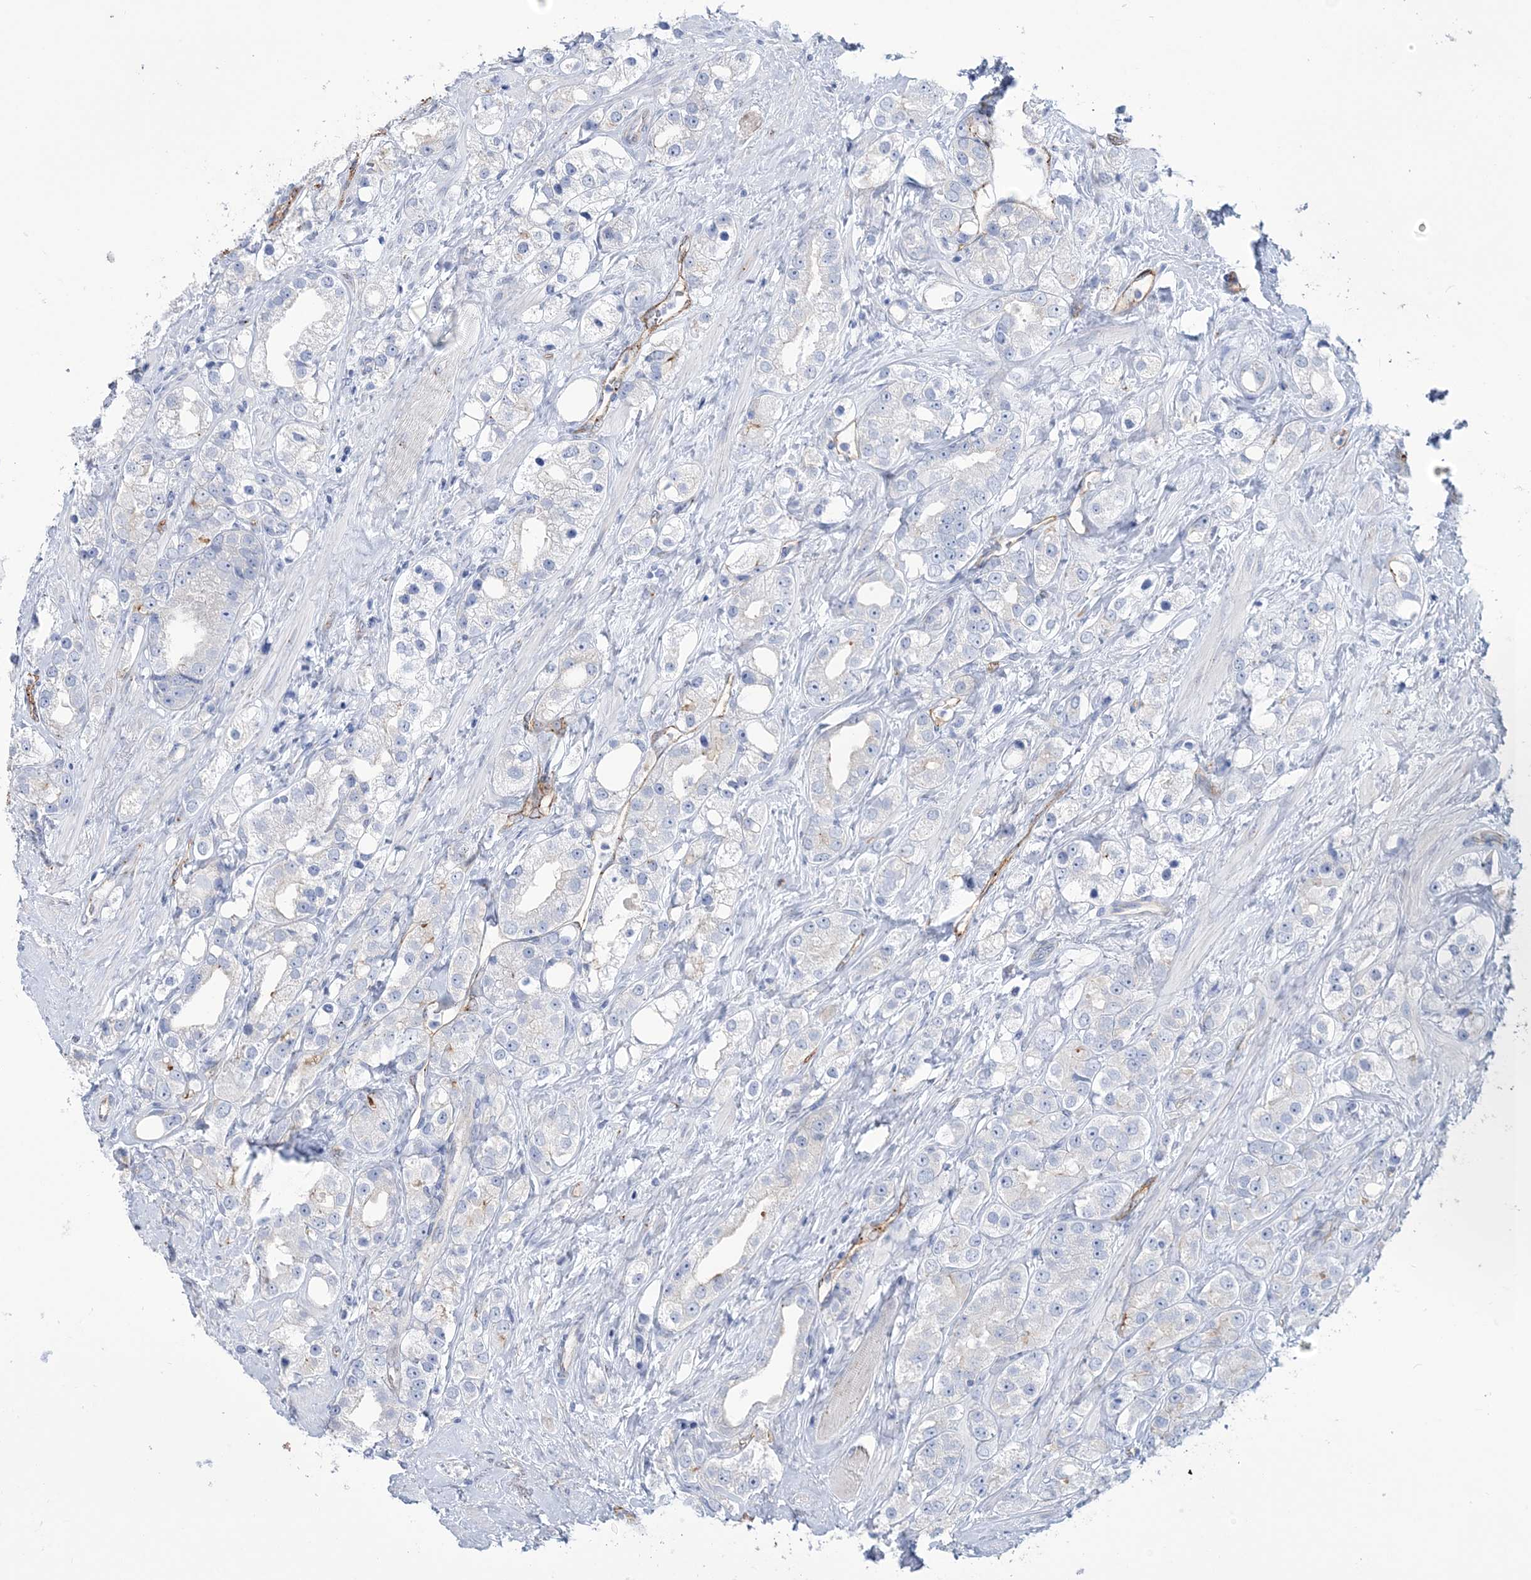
{"staining": {"intensity": "weak", "quantity": "<25%", "location": "cytoplasmic/membranous"}, "tissue": "prostate cancer", "cell_type": "Tumor cells", "image_type": "cancer", "snomed": [{"axis": "morphology", "description": "Adenocarcinoma, NOS"}, {"axis": "topography", "description": "Prostate"}], "caption": "Immunohistochemistry histopathology image of neoplastic tissue: prostate adenocarcinoma stained with DAB displays no significant protein staining in tumor cells. The staining is performed using DAB (3,3'-diaminobenzidine) brown chromogen with nuclei counter-stained in using hematoxylin.", "gene": "RAB11FIP5", "patient": {"sex": "male", "age": 79}}